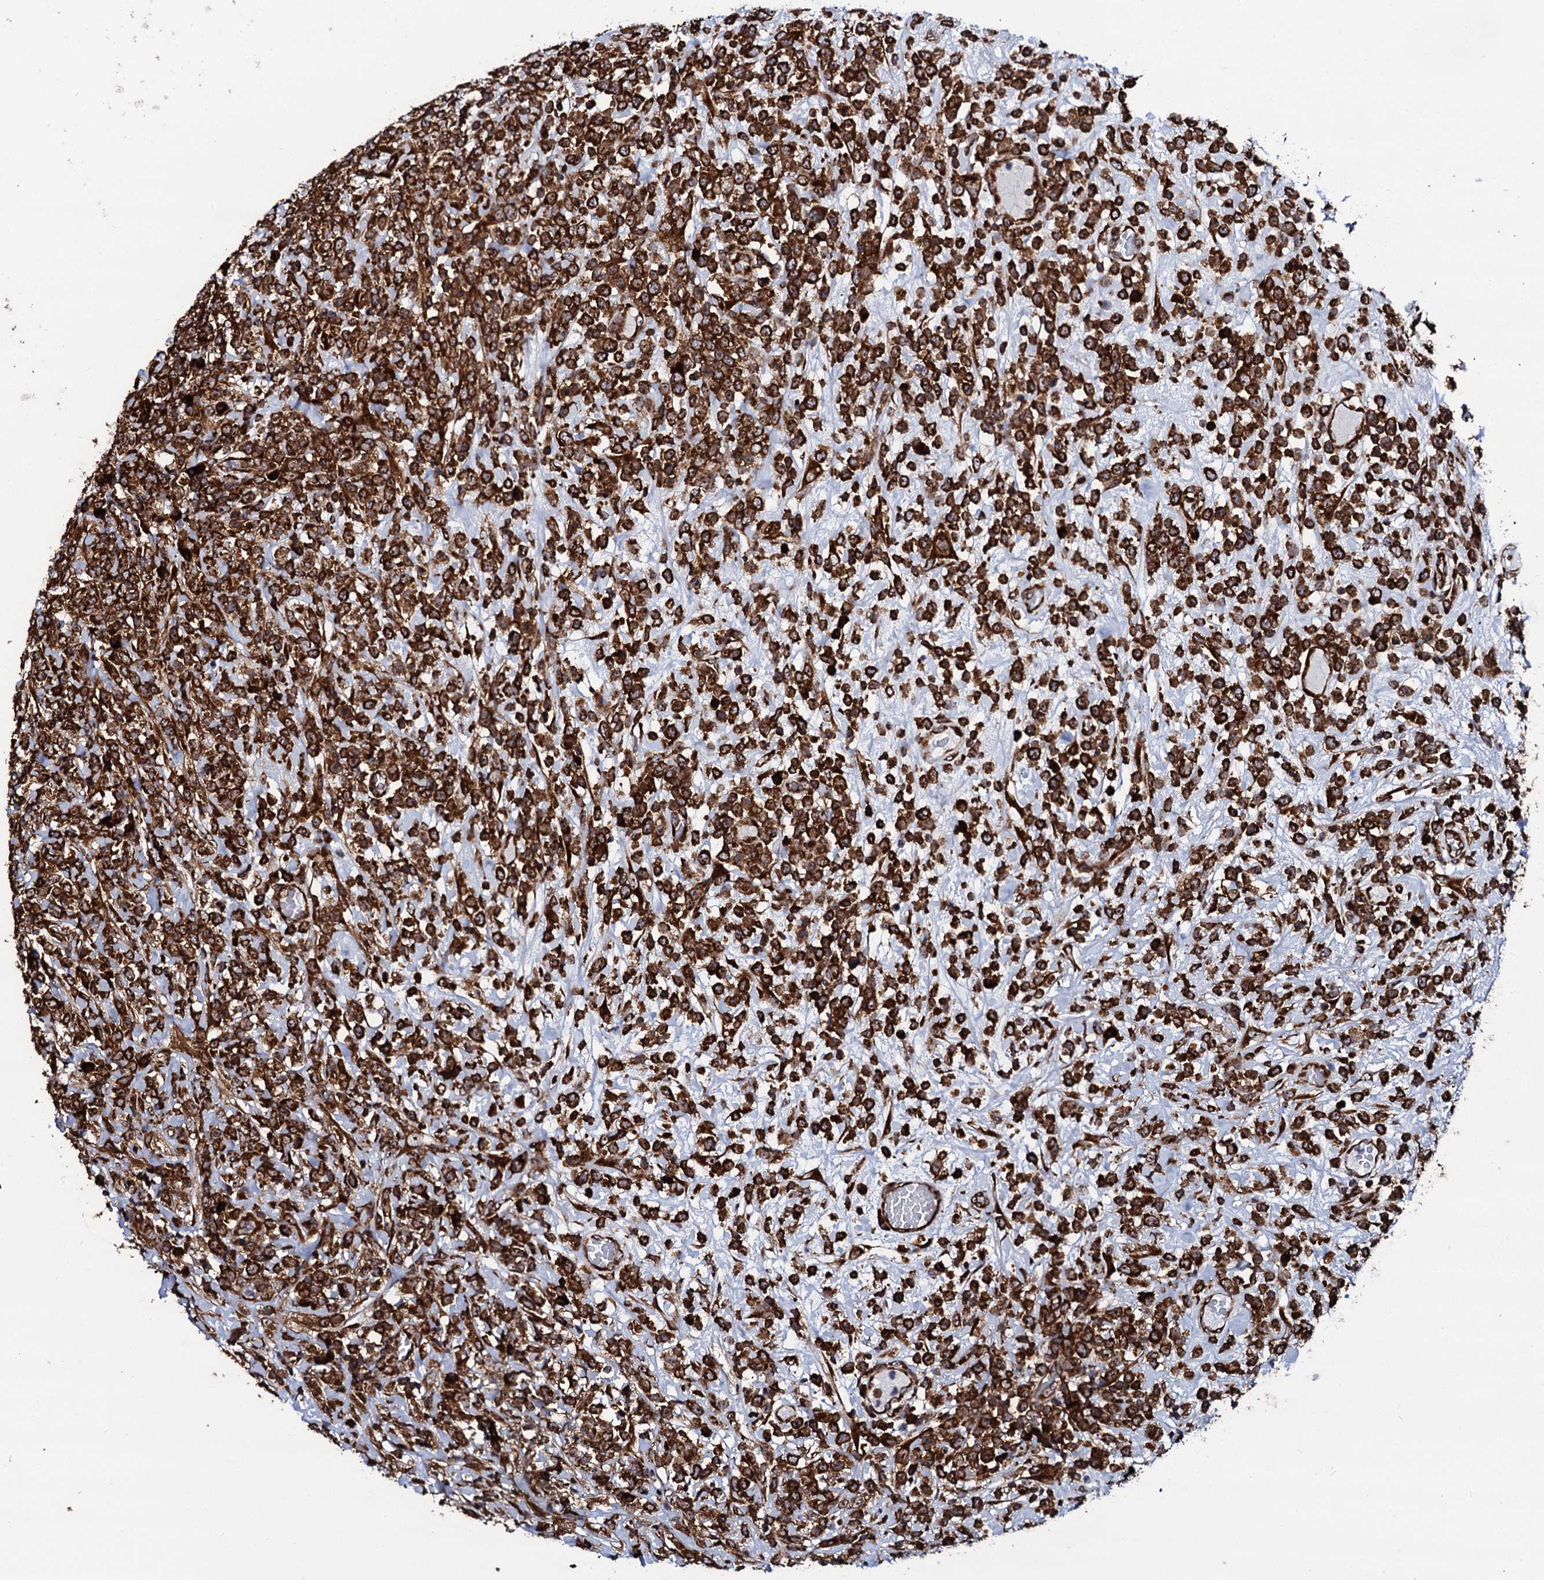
{"staining": {"intensity": "strong", "quantity": ">75%", "location": "cytoplasmic/membranous"}, "tissue": "lymphoma", "cell_type": "Tumor cells", "image_type": "cancer", "snomed": [{"axis": "morphology", "description": "Malignant lymphoma, non-Hodgkin's type, High grade"}, {"axis": "topography", "description": "Colon"}], "caption": "A high-resolution image shows IHC staining of malignant lymphoma, non-Hodgkin's type (high-grade), which reveals strong cytoplasmic/membranous staining in about >75% of tumor cells. (DAB IHC, brown staining for protein, blue staining for nuclei).", "gene": "SPTY2D1", "patient": {"sex": "female", "age": 53}}